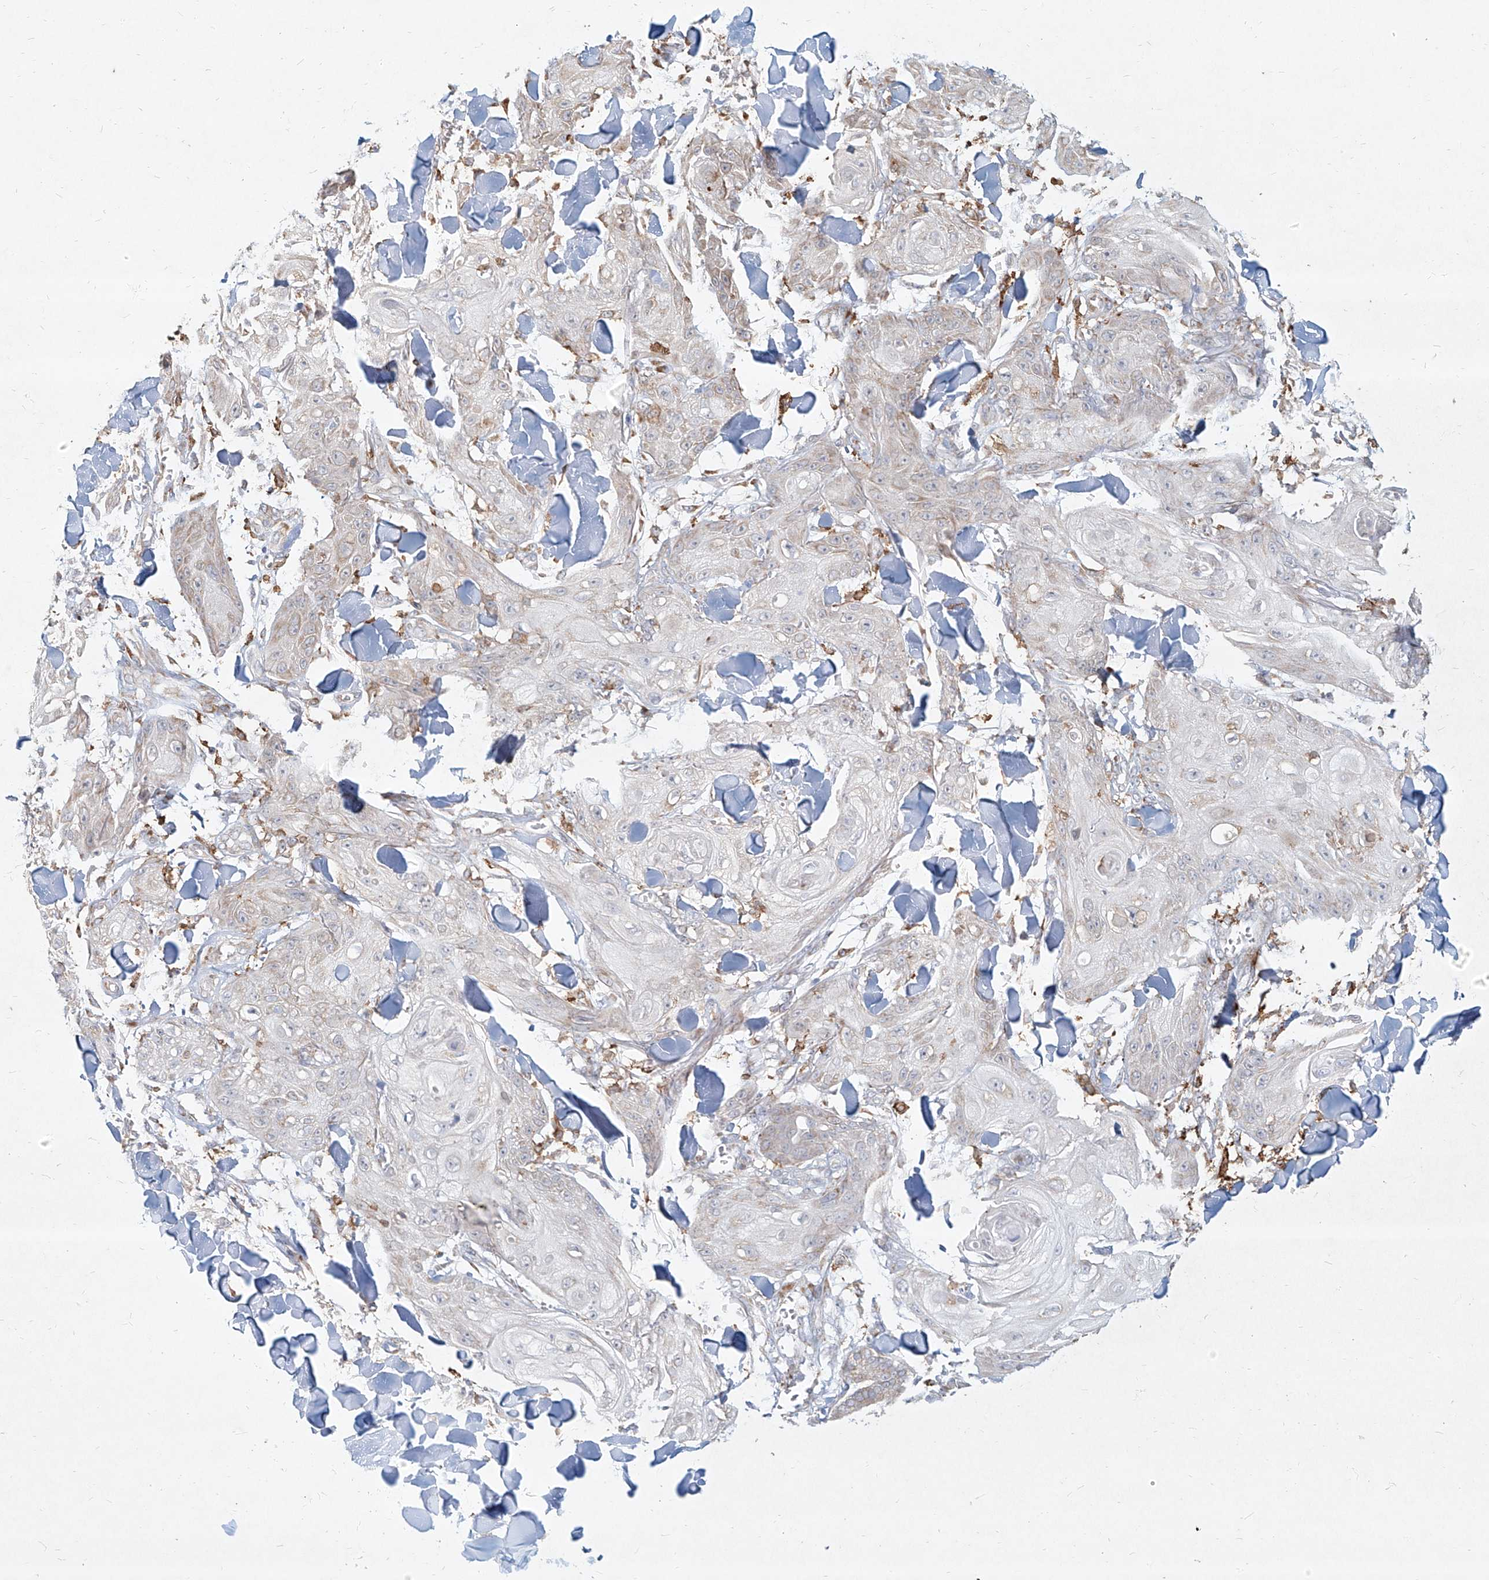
{"staining": {"intensity": "negative", "quantity": "none", "location": "none"}, "tissue": "skin cancer", "cell_type": "Tumor cells", "image_type": "cancer", "snomed": [{"axis": "morphology", "description": "Squamous cell carcinoma, NOS"}, {"axis": "topography", "description": "Skin"}], "caption": "Tumor cells are negative for protein expression in human skin cancer.", "gene": "CD209", "patient": {"sex": "male", "age": 74}}